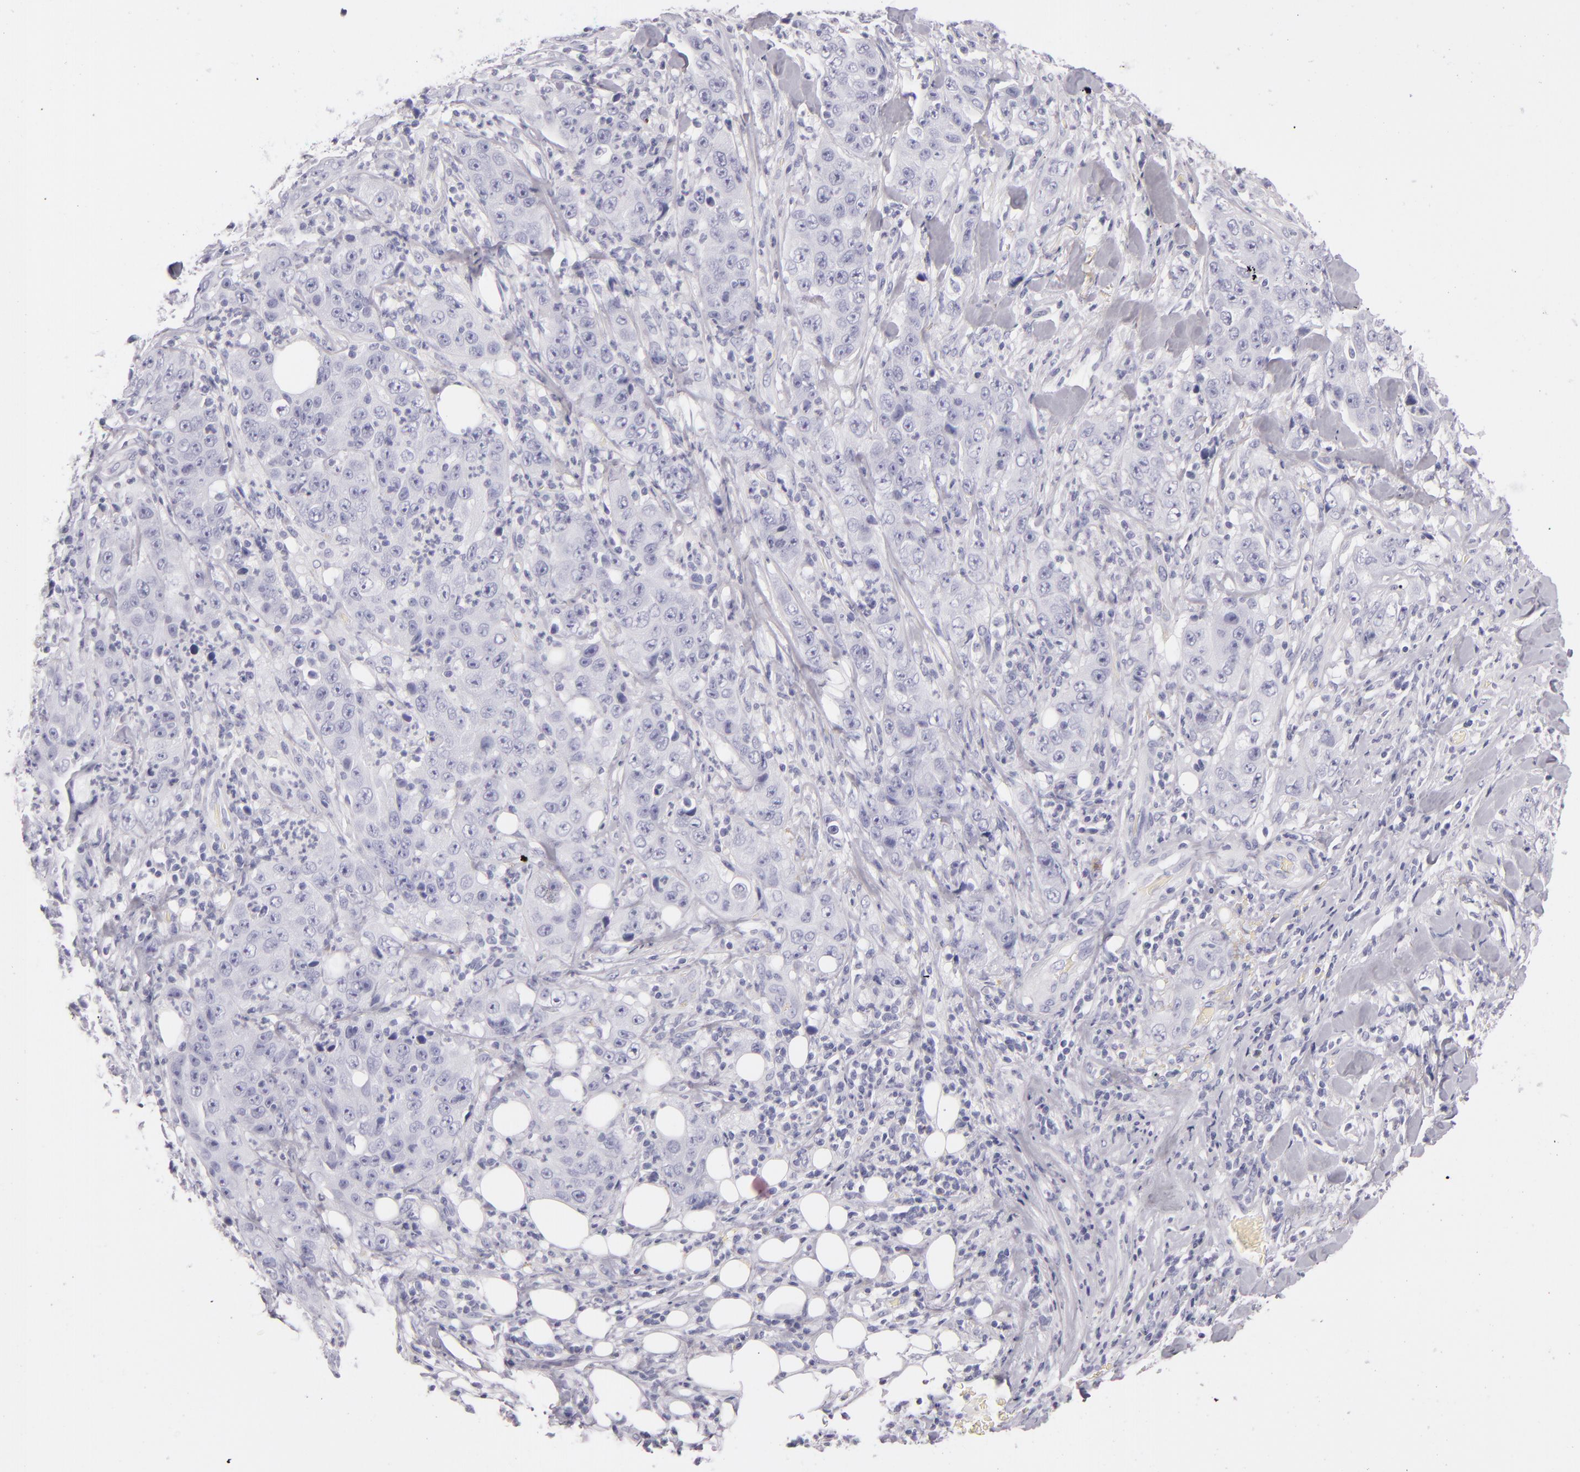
{"staining": {"intensity": "negative", "quantity": "none", "location": "none"}, "tissue": "lung cancer", "cell_type": "Tumor cells", "image_type": "cancer", "snomed": [{"axis": "morphology", "description": "Squamous cell carcinoma, NOS"}, {"axis": "topography", "description": "Lung"}], "caption": "A high-resolution histopathology image shows immunohistochemistry (IHC) staining of lung cancer, which displays no significant expression in tumor cells. (Brightfield microscopy of DAB (3,3'-diaminobenzidine) immunohistochemistry at high magnification).", "gene": "FABP1", "patient": {"sex": "male", "age": 64}}